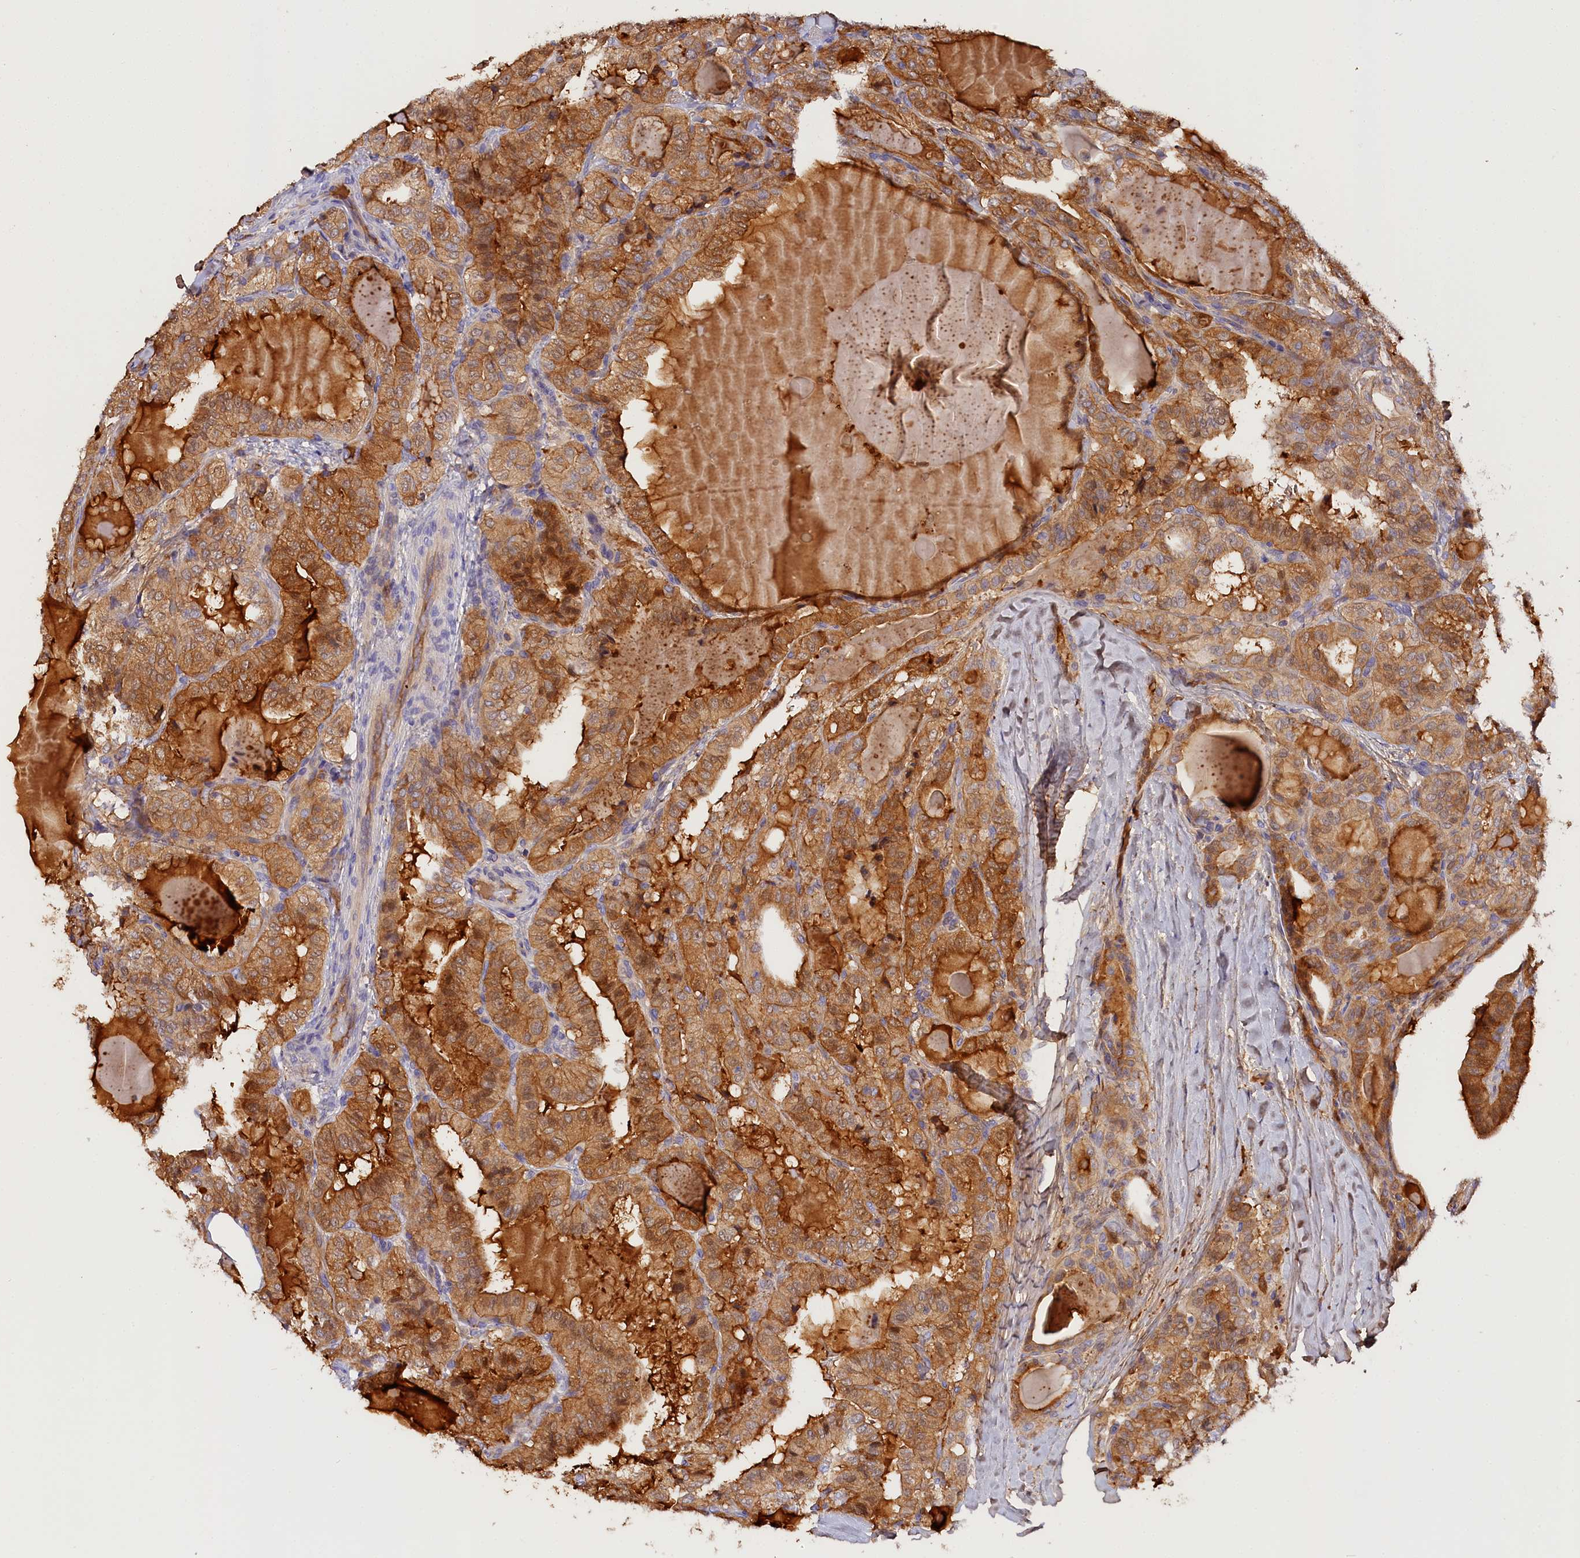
{"staining": {"intensity": "moderate", "quantity": ">75%", "location": "cytoplasmic/membranous"}, "tissue": "thyroid cancer", "cell_type": "Tumor cells", "image_type": "cancer", "snomed": [{"axis": "morphology", "description": "Papillary adenocarcinoma, NOS"}, {"axis": "topography", "description": "Thyroid gland"}], "caption": "Tumor cells demonstrate medium levels of moderate cytoplasmic/membranous positivity in approximately >75% of cells in human thyroid cancer (papillary adenocarcinoma). Using DAB (3,3'-diaminobenzidine) (brown) and hematoxylin (blue) stains, captured at high magnification using brightfield microscopy.", "gene": "KATNB1", "patient": {"sex": "male", "age": 77}}